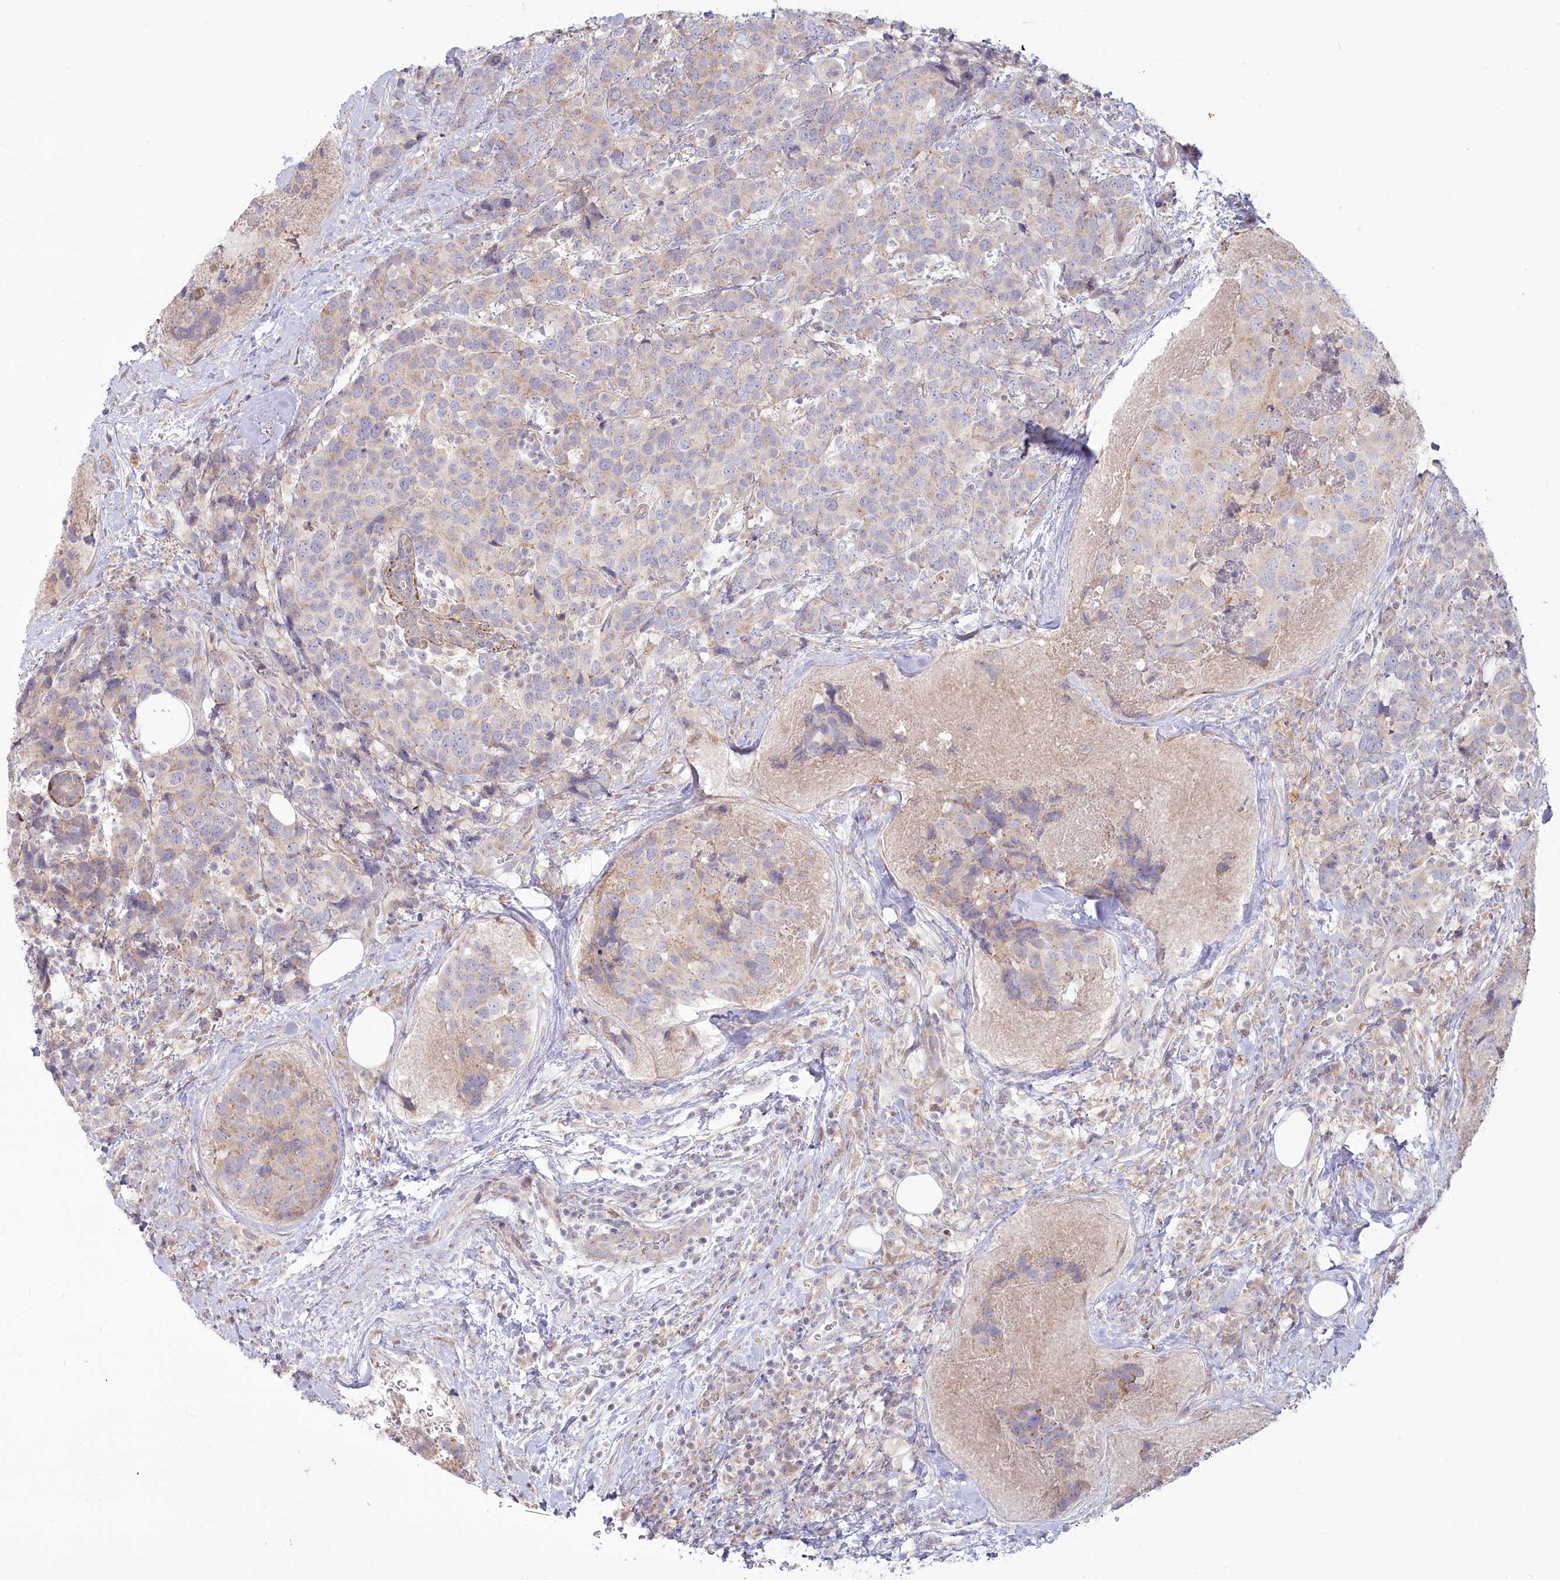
{"staining": {"intensity": "weak", "quantity": "25%-75%", "location": "cytoplasmic/membranous"}, "tissue": "breast cancer", "cell_type": "Tumor cells", "image_type": "cancer", "snomed": [{"axis": "morphology", "description": "Lobular carcinoma"}, {"axis": "topography", "description": "Breast"}], "caption": "Weak cytoplasmic/membranous positivity is seen in approximately 25%-75% of tumor cells in lobular carcinoma (breast). (Stains: DAB in brown, nuclei in blue, Microscopy: brightfield microscopy at high magnification).", "gene": "MTG1", "patient": {"sex": "female", "age": 59}}